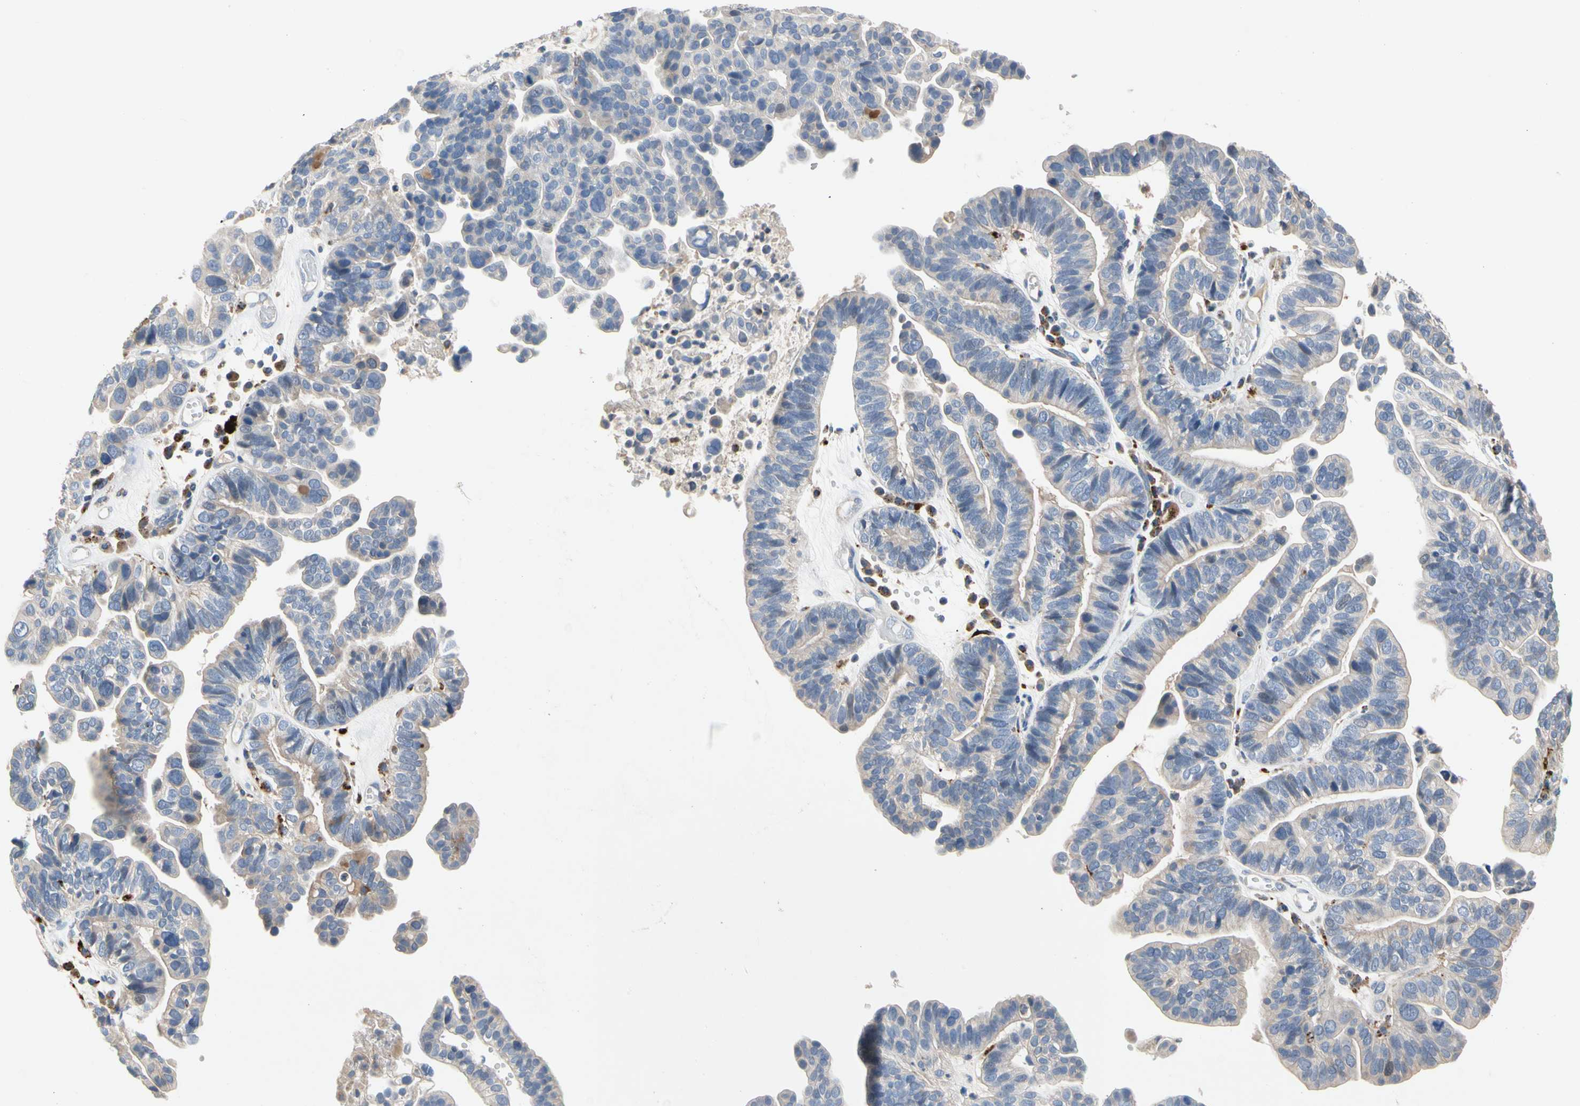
{"staining": {"intensity": "weak", "quantity": "<25%", "location": "cytoplasmic/membranous"}, "tissue": "ovarian cancer", "cell_type": "Tumor cells", "image_type": "cancer", "snomed": [{"axis": "morphology", "description": "Cystadenocarcinoma, serous, NOS"}, {"axis": "topography", "description": "Ovary"}], "caption": "A high-resolution image shows immunohistochemistry (IHC) staining of serous cystadenocarcinoma (ovarian), which demonstrates no significant staining in tumor cells.", "gene": "ADA2", "patient": {"sex": "female", "age": 56}}